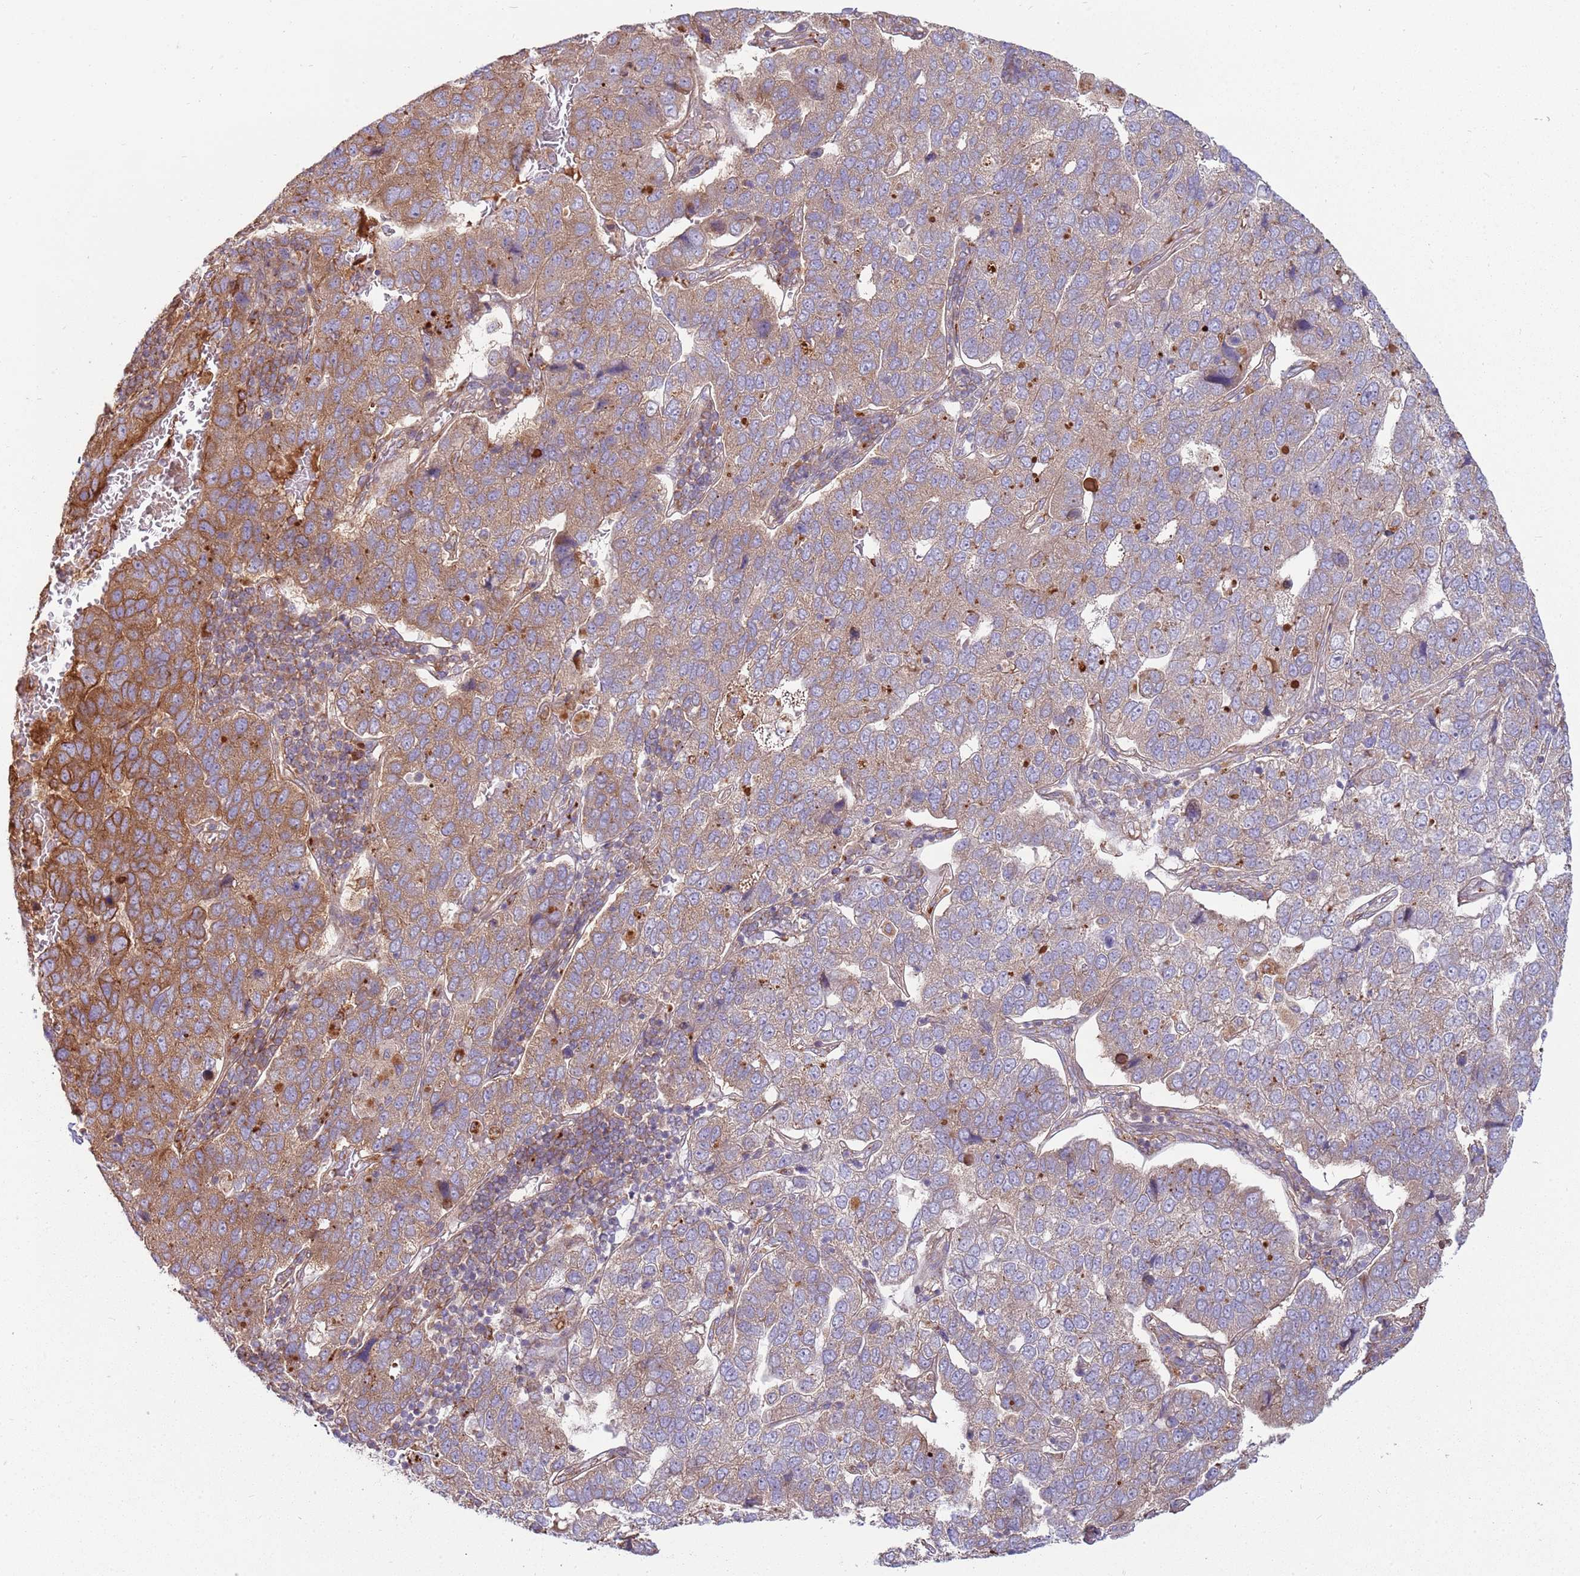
{"staining": {"intensity": "moderate", "quantity": "25%-75%", "location": "cytoplasmic/membranous"}, "tissue": "pancreatic cancer", "cell_type": "Tumor cells", "image_type": "cancer", "snomed": [{"axis": "morphology", "description": "Adenocarcinoma, NOS"}, {"axis": "topography", "description": "Pancreas"}], "caption": "The histopathology image demonstrates staining of adenocarcinoma (pancreatic), revealing moderate cytoplasmic/membranous protein staining (brown color) within tumor cells.", "gene": "EMC1", "patient": {"sex": "female", "age": 61}}